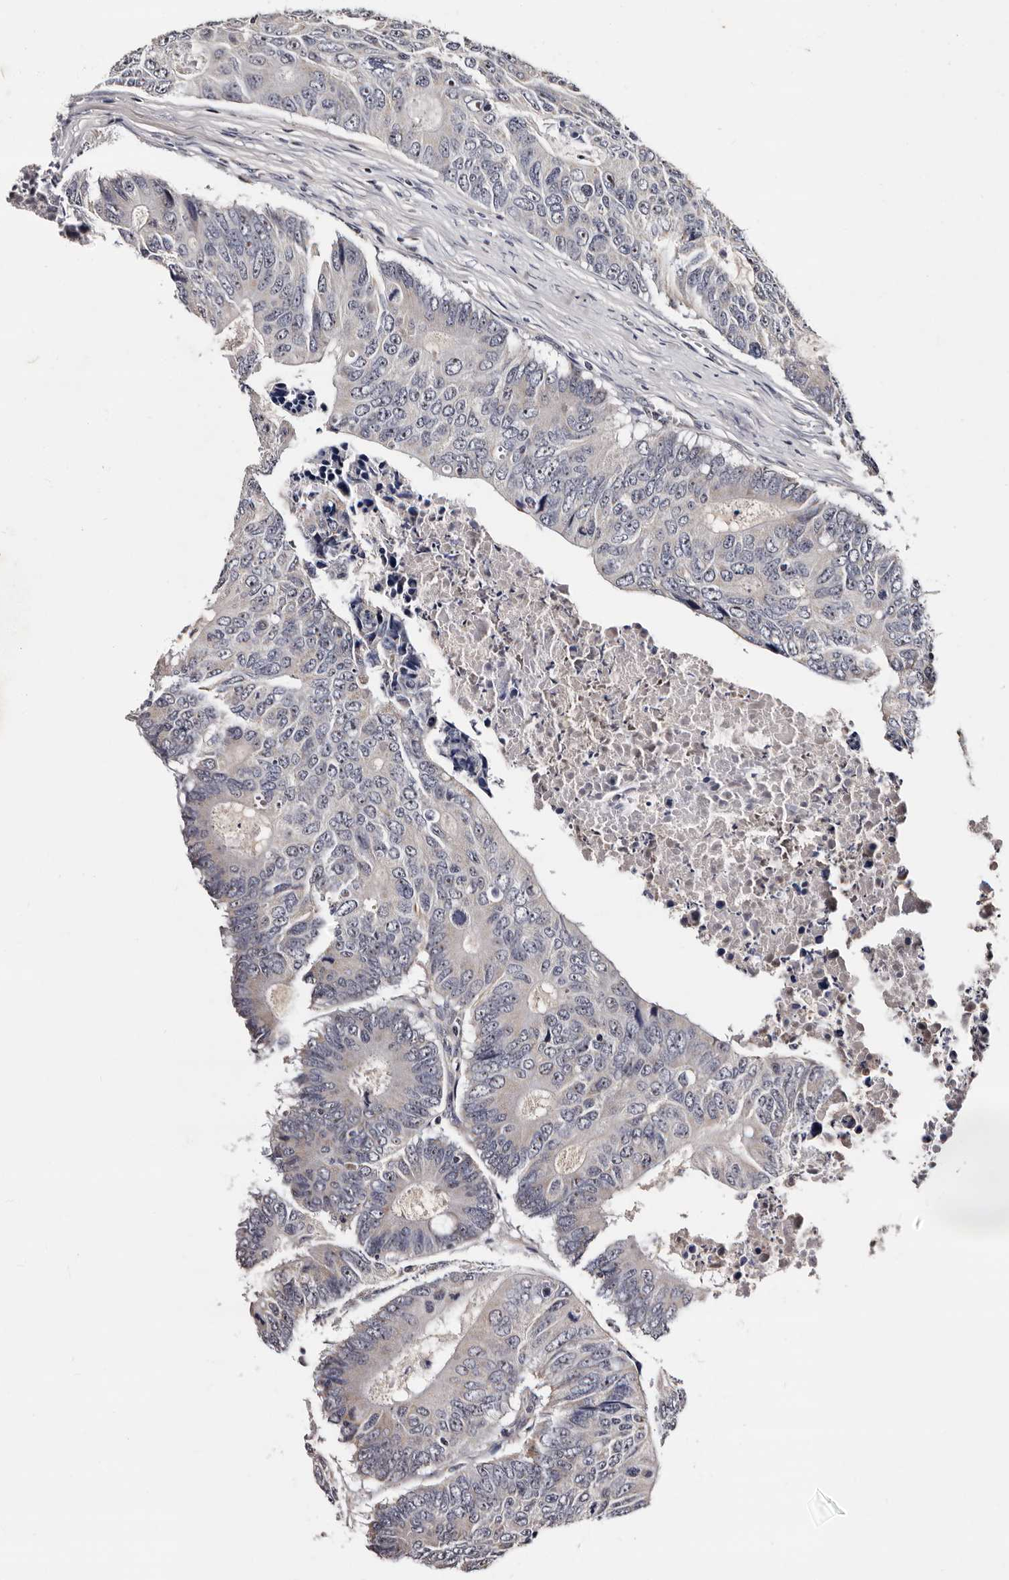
{"staining": {"intensity": "weak", "quantity": "25%-75%", "location": "nuclear"}, "tissue": "colorectal cancer", "cell_type": "Tumor cells", "image_type": "cancer", "snomed": [{"axis": "morphology", "description": "Adenocarcinoma, NOS"}, {"axis": "topography", "description": "Colon"}], "caption": "This photomicrograph demonstrates adenocarcinoma (colorectal) stained with IHC to label a protein in brown. The nuclear of tumor cells show weak positivity for the protein. Nuclei are counter-stained blue.", "gene": "TAF4B", "patient": {"sex": "male", "age": 87}}